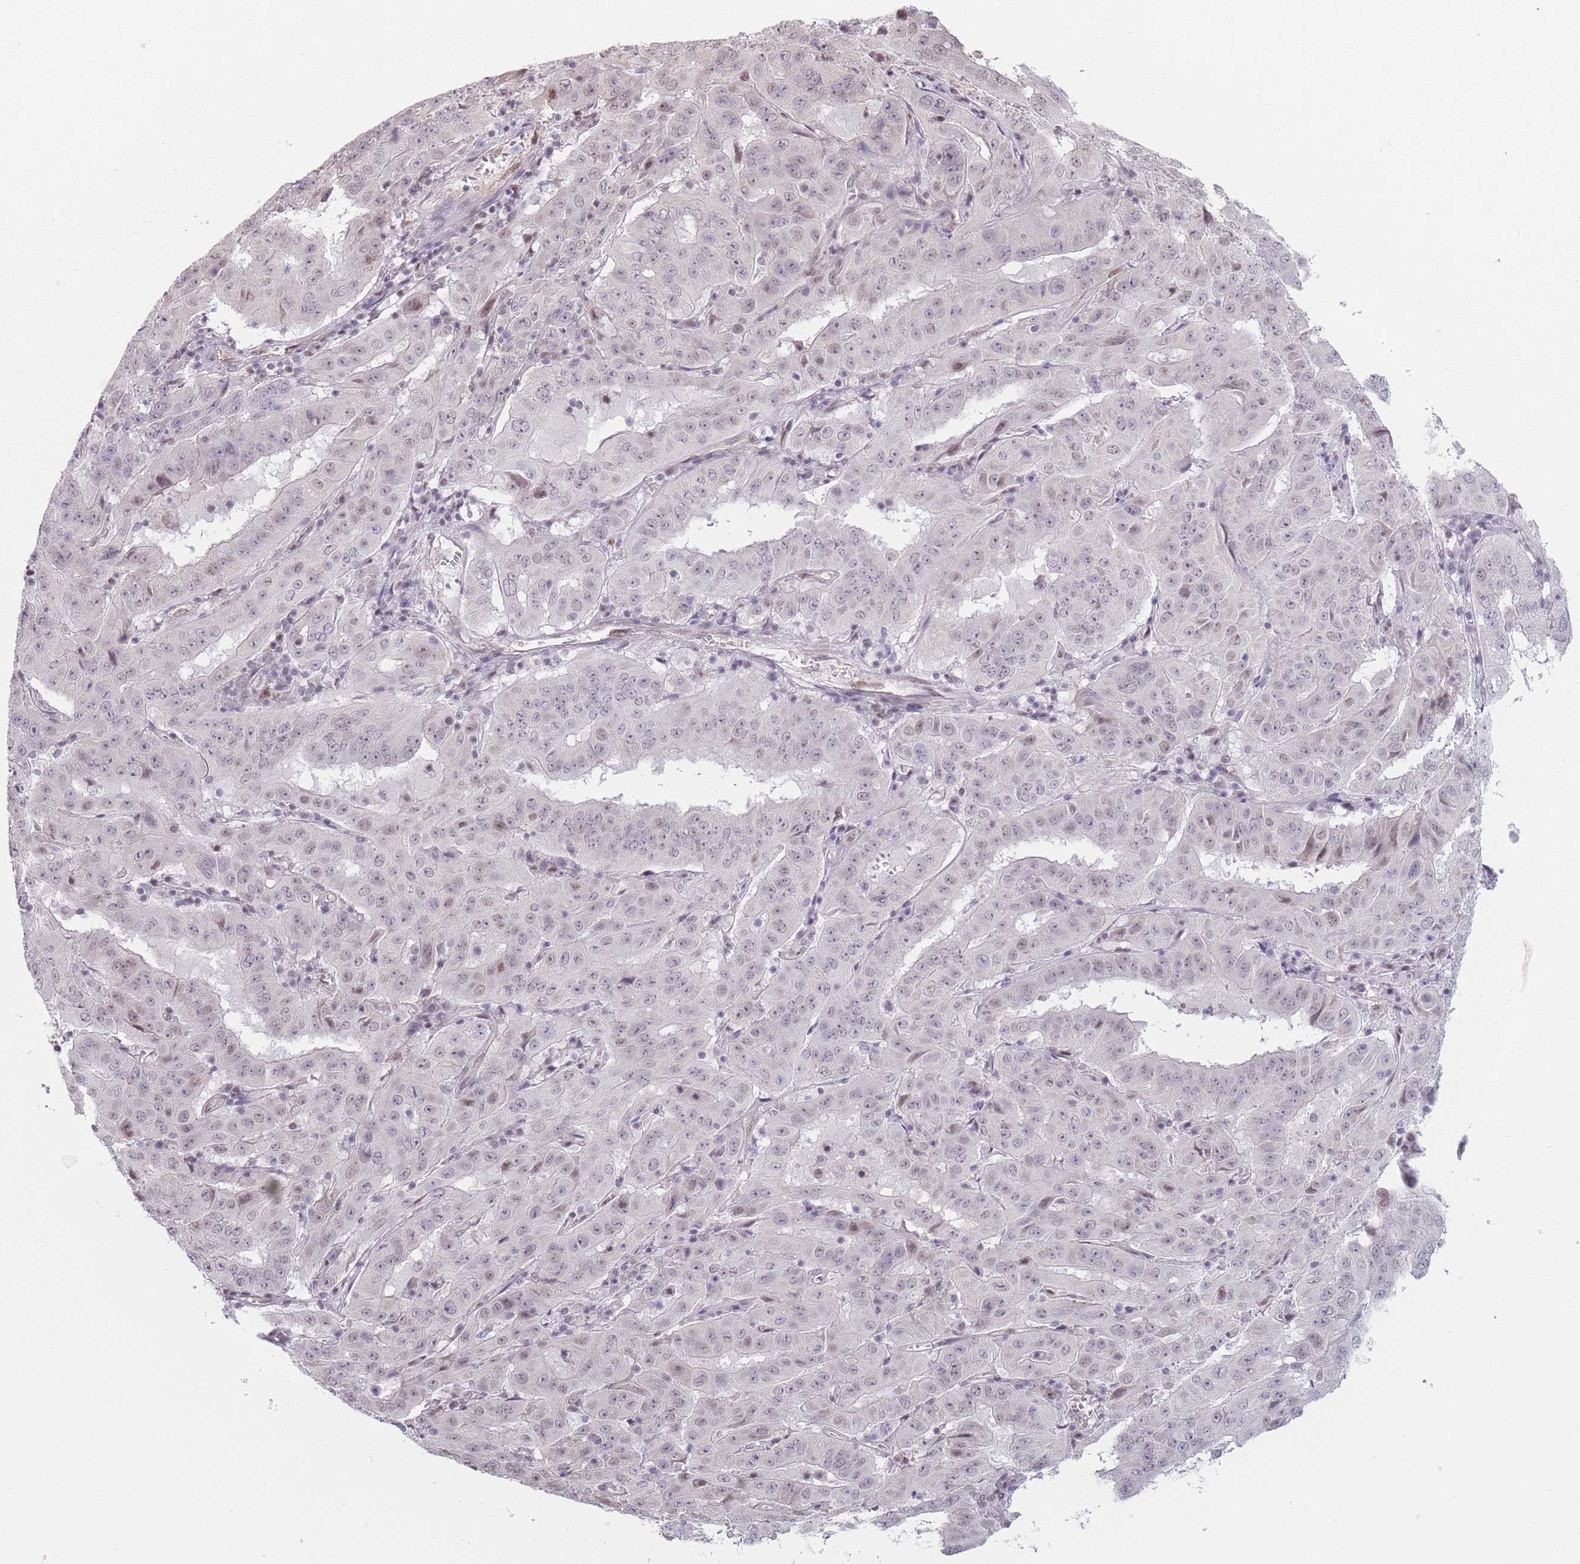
{"staining": {"intensity": "weak", "quantity": "<25%", "location": "nuclear"}, "tissue": "pancreatic cancer", "cell_type": "Tumor cells", "image_type": "cancer", "snomed": [{"axis": "morphology", "description": "Adenocarcinoma, NOS"}, {"axis": "topography", "description": "Pancreas"}], "caption": "A histopathology image of adenocarcinoma (pancreatic) stained for a protein demonstrates no brown staining in tumor cells.", "gene": "SH3BGRL2", "patient": {"sex": "male", "age": 63}}